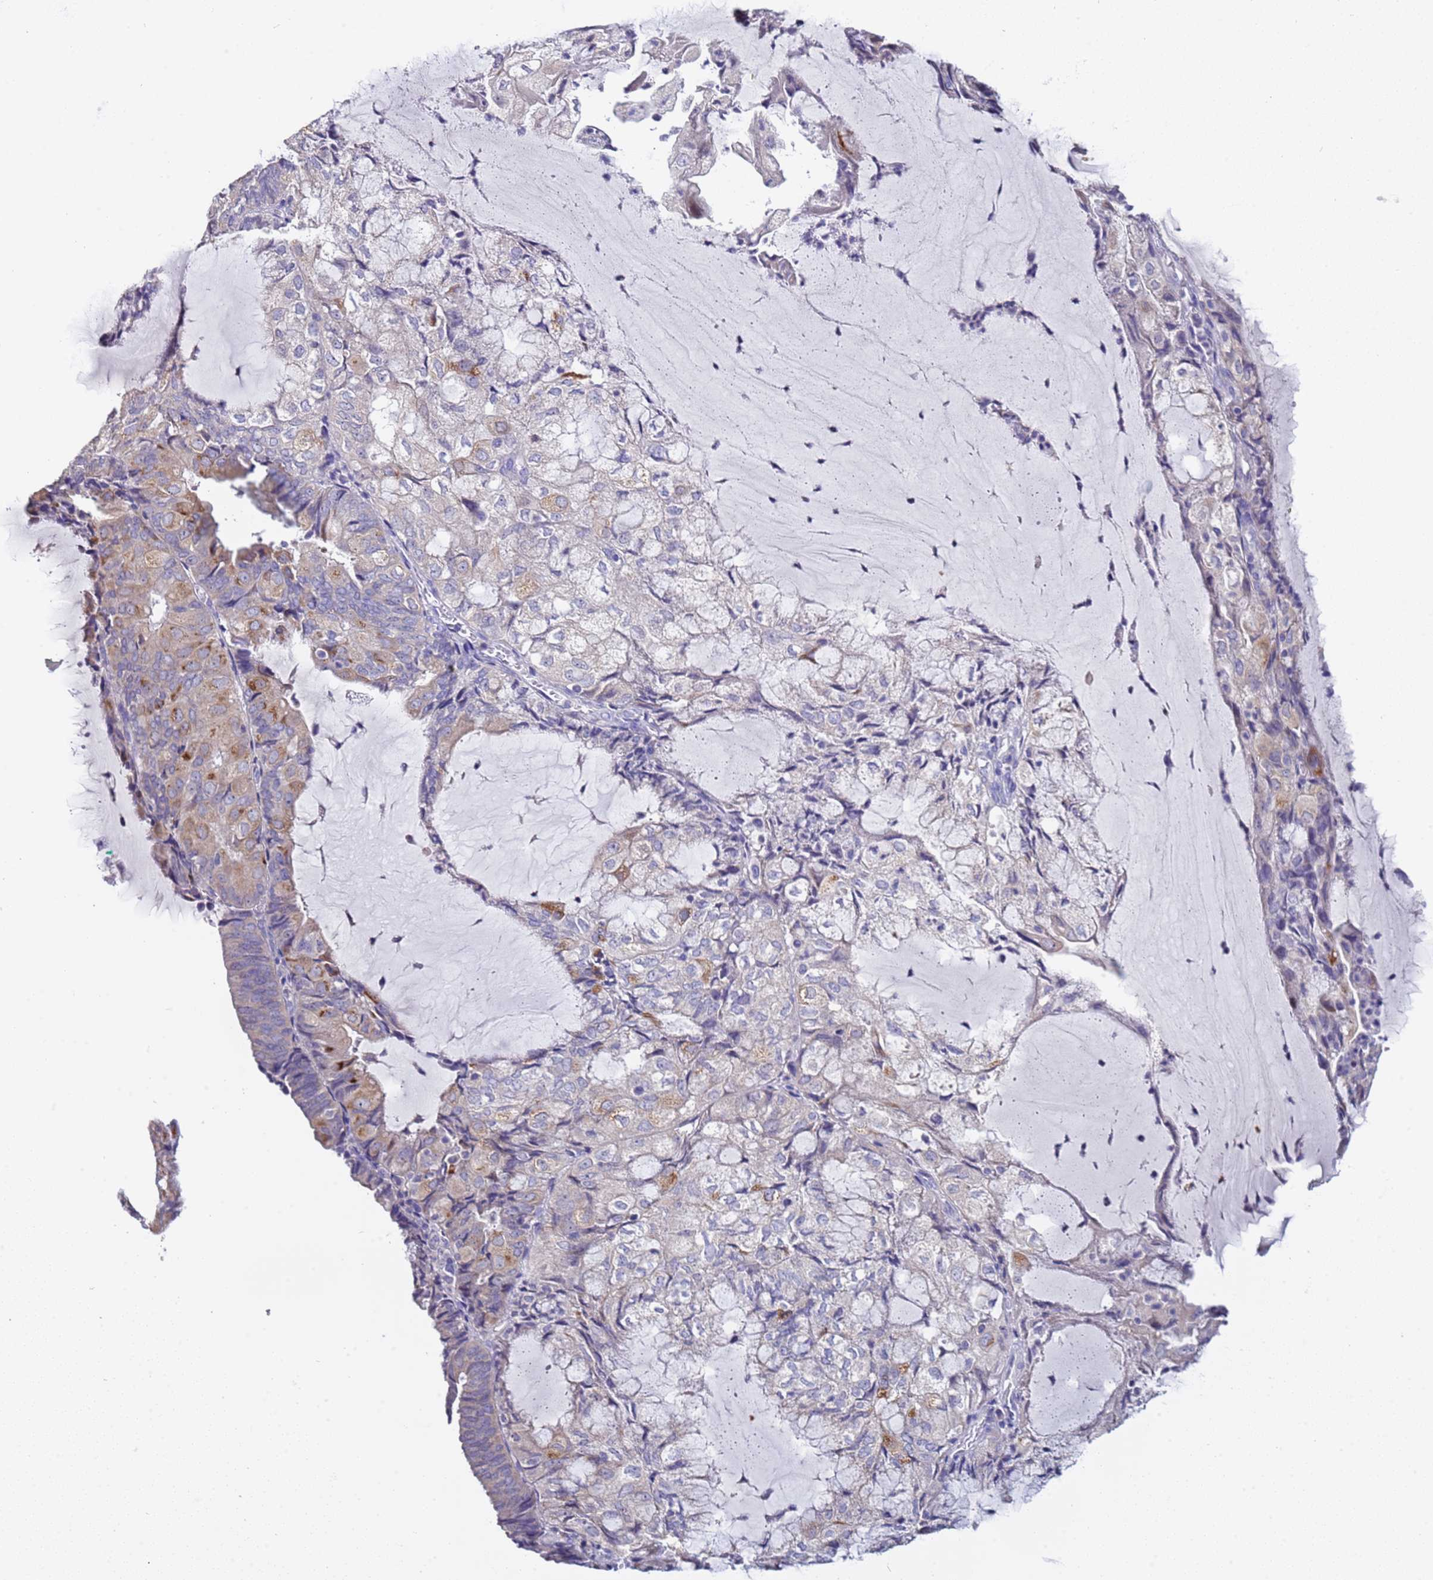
{"staining": {"intensity": "weak", "quantity": "<25%", "location": "cytoplasmic/membranous"}, "tissue": "endometrial cancer", "cell_type": "Tumor cells", "image_type": "cancer", "snomed": [{"axis": "morphology", "description": "Adenocarcinoma, NOS"}, {"axis": "topography", "description": "Endometrium"}], "caption": "Tumor cells show no significant expression in endometrial adenocarcinoma. (Immunohistochemistry, brightfield microscopy, high magnification).", "gene": "ELMOD2", "patient": {"sex": "female", "age": 81}}